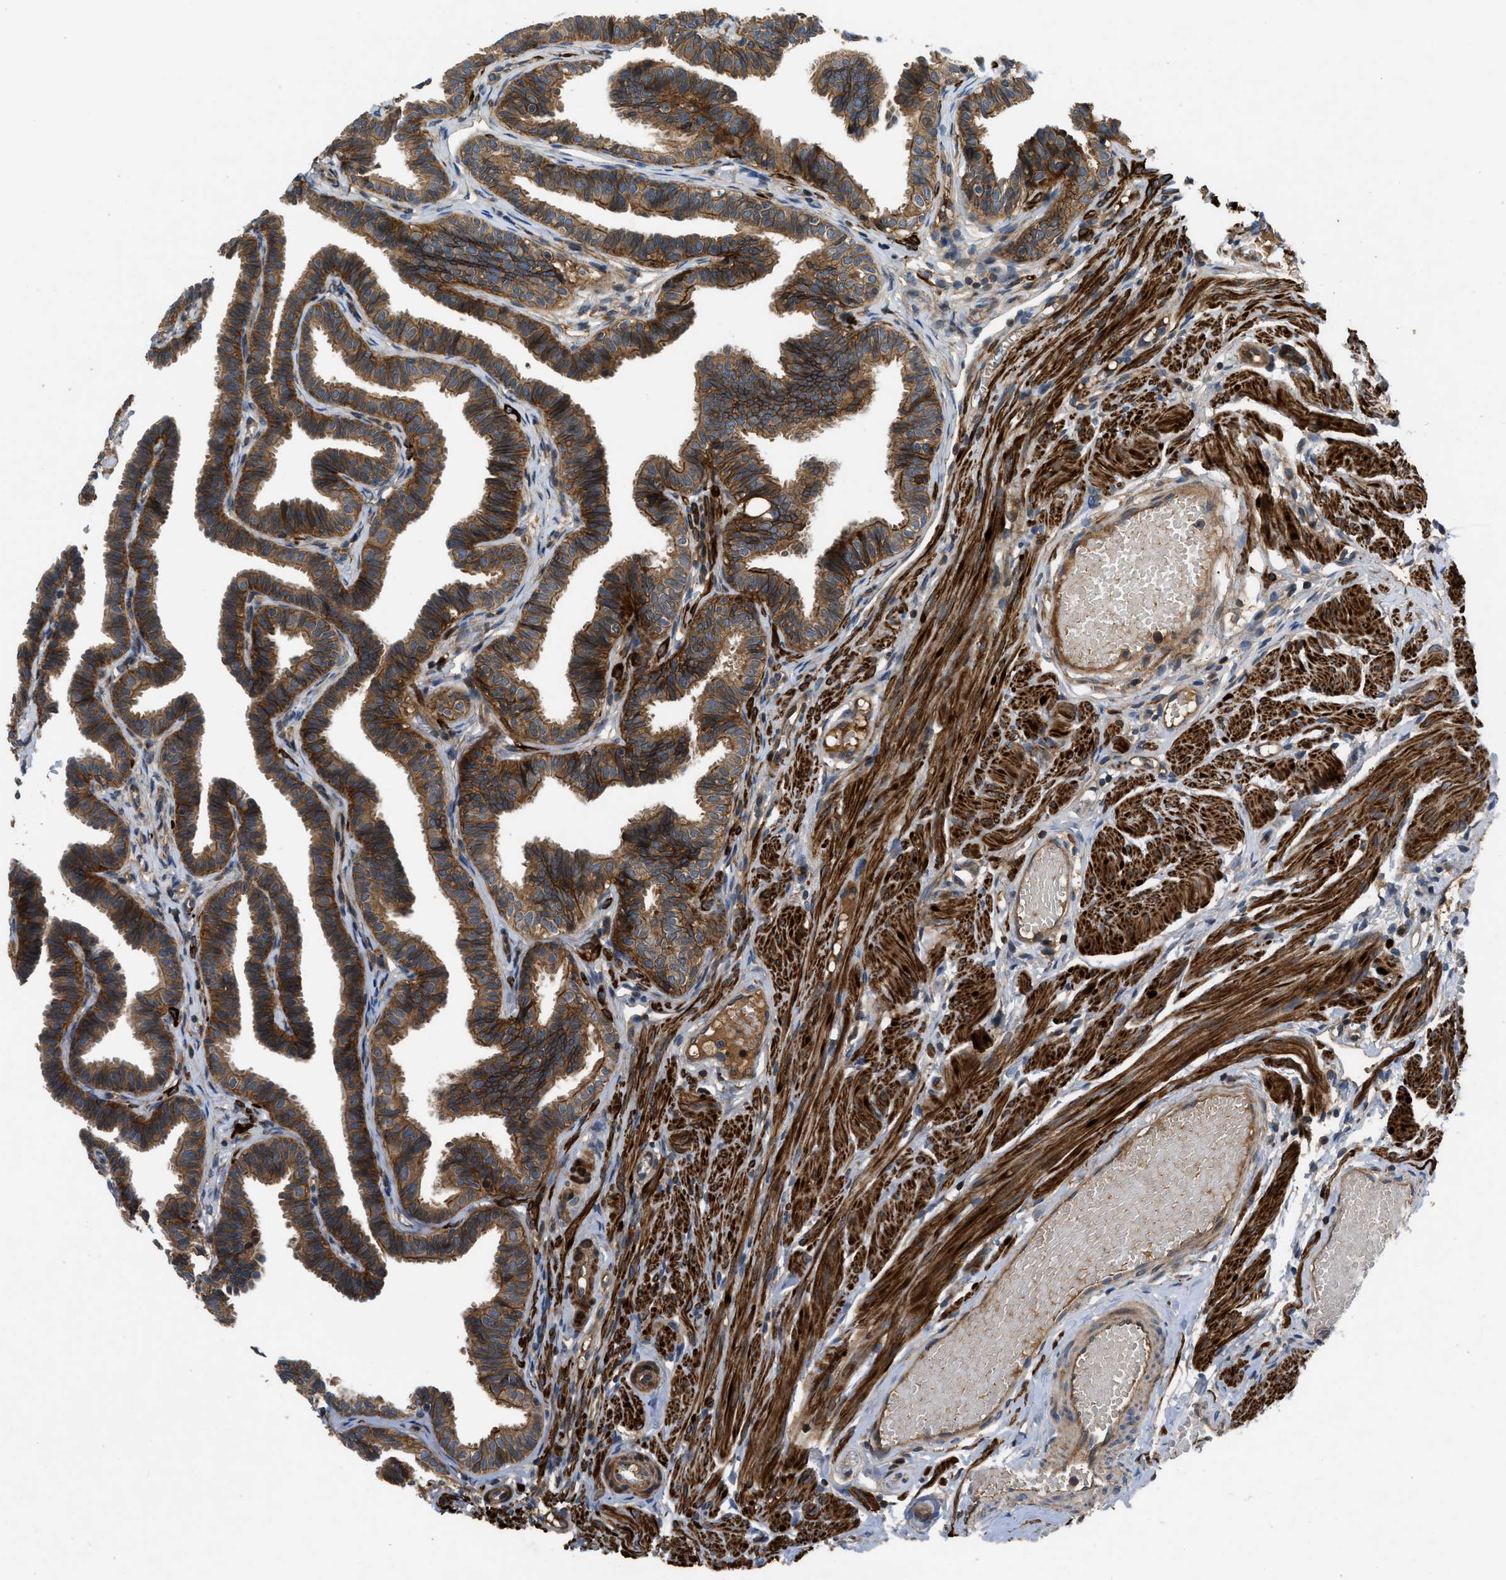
{"staining": {"intensity": "strong", "quantity": ">75%", "location": "cytoplasmic/membranous"}, "tissue": "fallopian tube", "cell_type": "Glandular cells", "image_type": "normal", "snomed": [{"axis": "morphology", "description": "Normal tissue, NOS"}, {"axis": "topography", "description": "Fallopian tube"}, {"axis": "topography", "description": "Ovary"}], "caption": "Fallopian tube stained with immunohistochemistry (IHC) shows strong cytoplasmic/membranous staining in approximately >75% of glandular cells.", "gene": "CNNM3", "patient": {"sex": "female", "age": 23}}